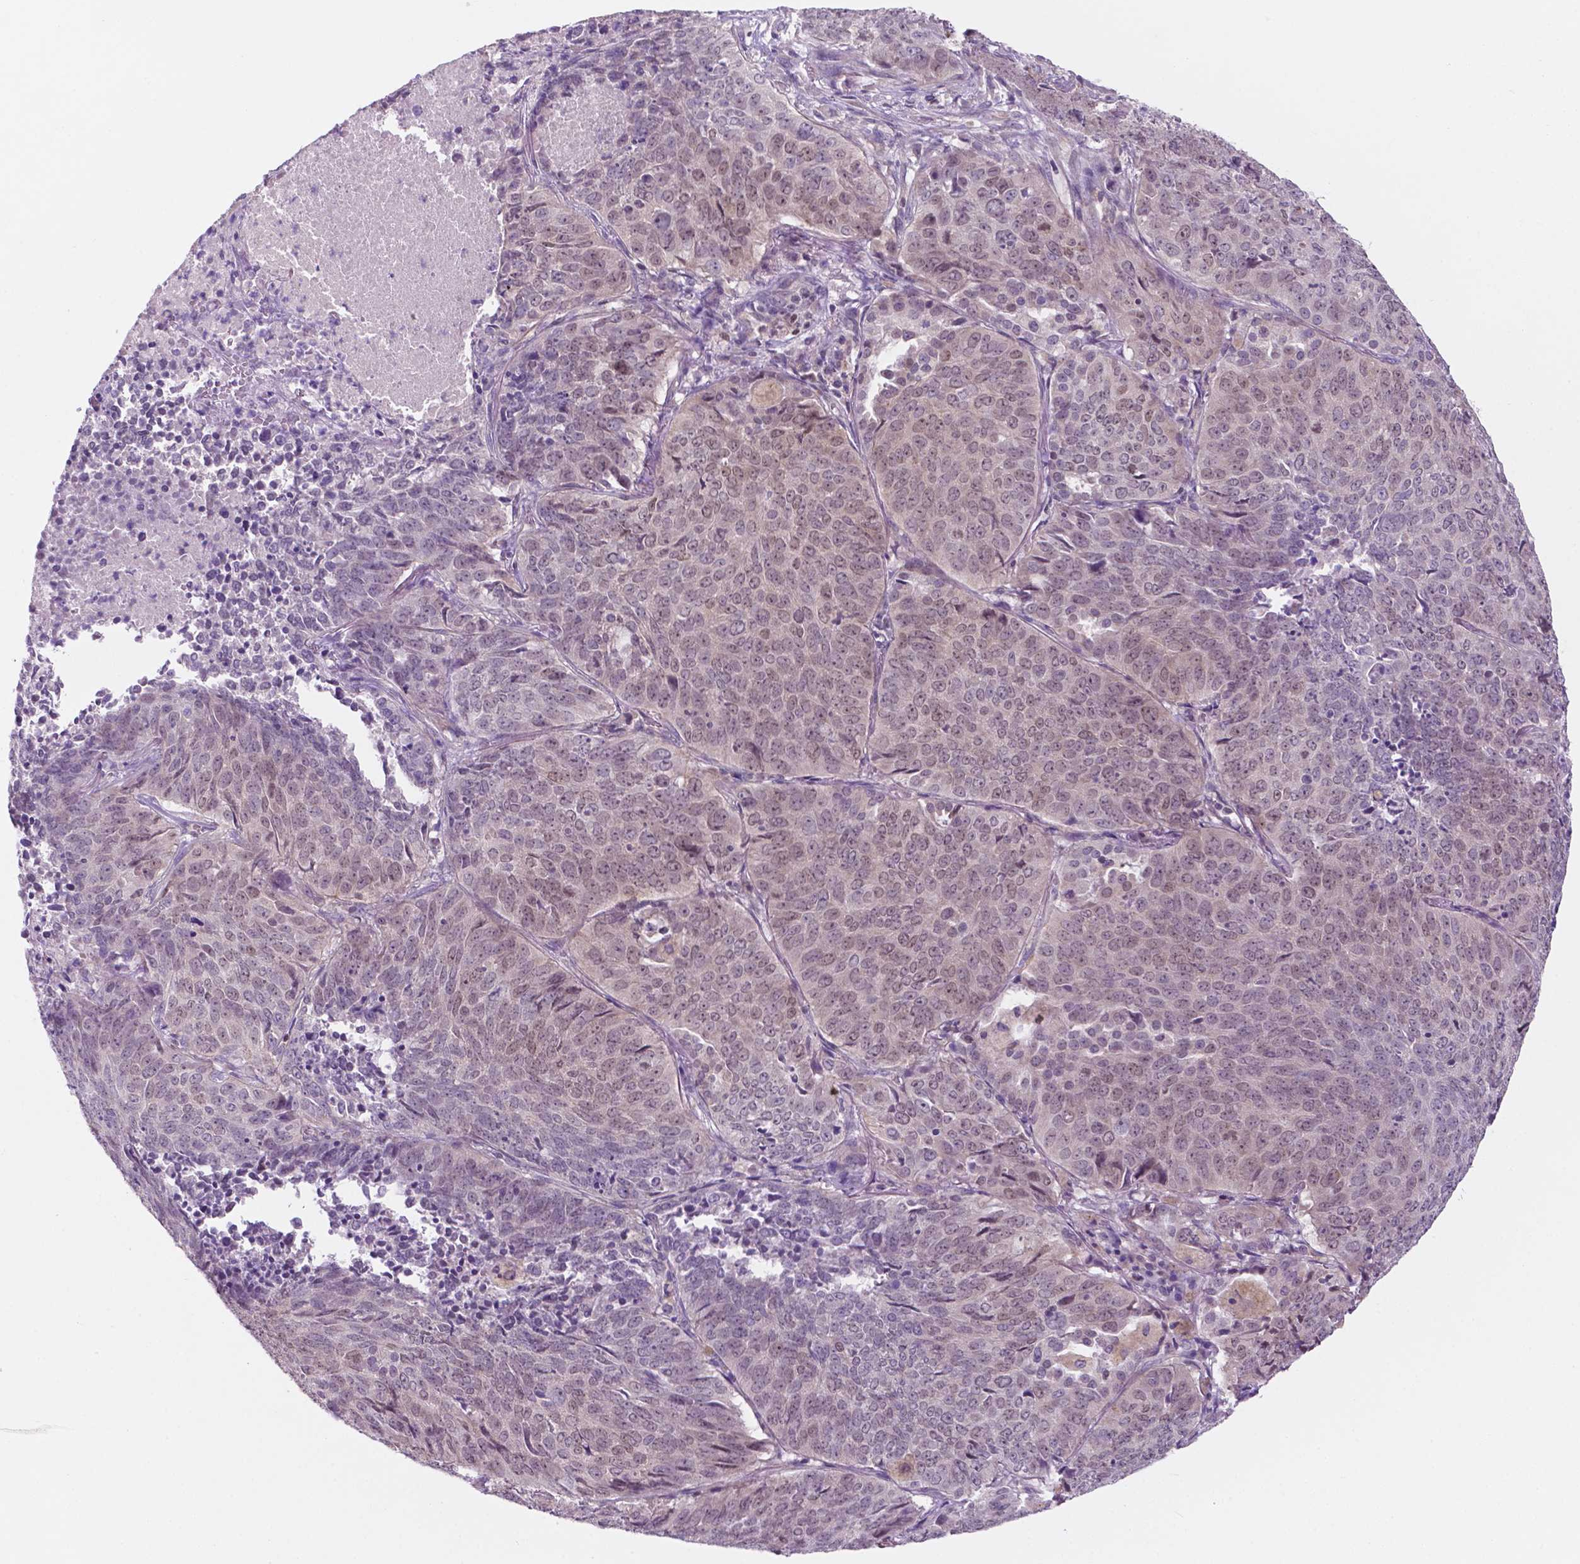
{"staining": {"intensity": "weak", "quantity": "<25%", "location": "nuclear"}, "tissue": "lung cancer", "cell_type": "Tumor cells", "image_type": "cancer", "snomed": [{"axis": "morphology", "description": "Normal tissue, NOS"}, {"axis": "morphology", "description": "Squamous cell carcinoma, NOS"}, {"axis": "topography", "description": "Bronchus"}, {"axis": "topography", "description": "Lung"}], "caption": "Tumor cells show no significant protein staining in lung cancer (squamous cell carcinoma).", "gene": "FAM50B", "patient": {"sex": "male", "age": 64}}